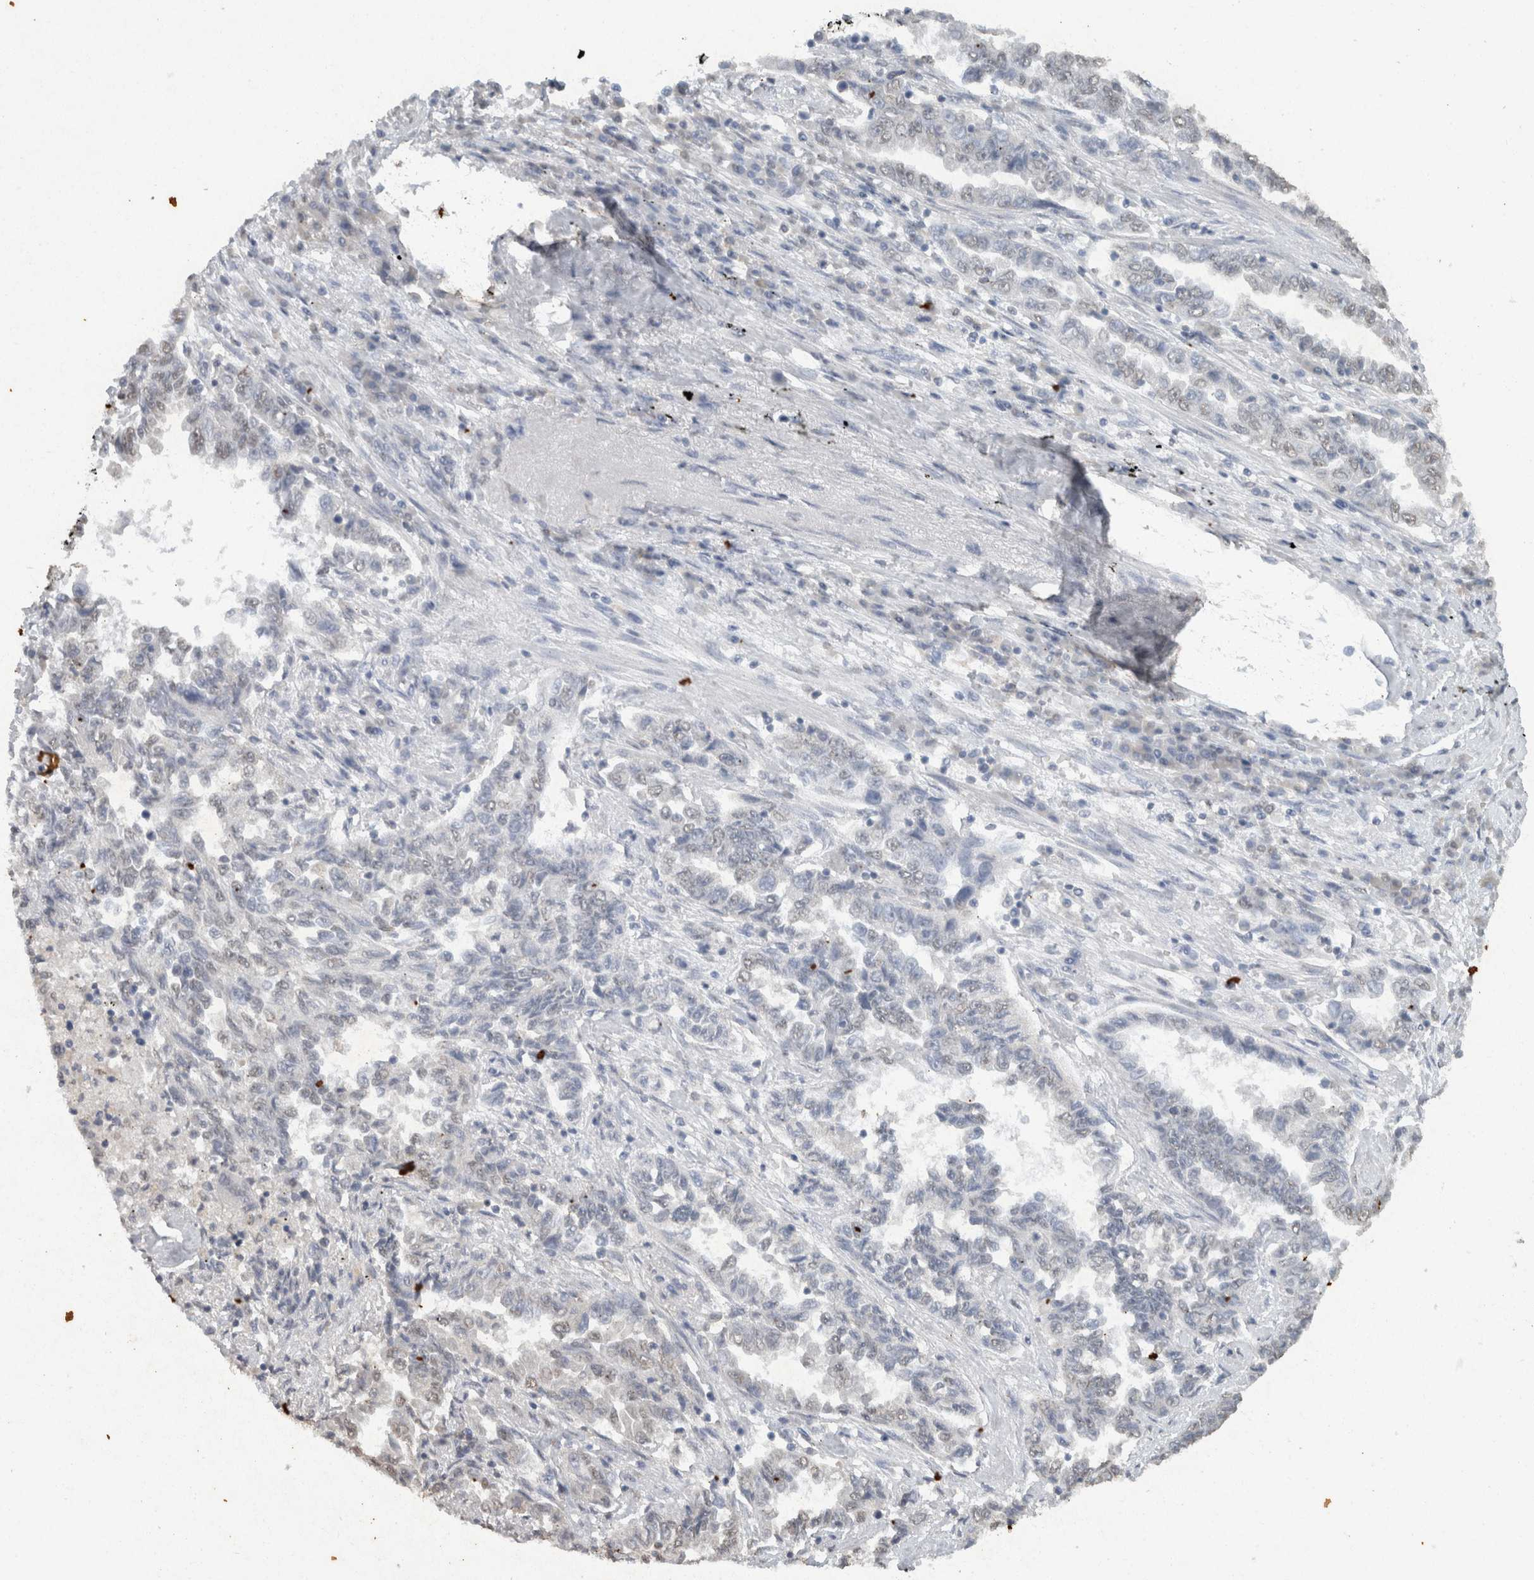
{"staining": {"intensity": "negative", "quantity": "none", "location": "none"}, "tissue": "lung cancer", "cell_type": "Tumor cells", "image_type": "cancer", "snomed": [{"axis": "morphology", "description": "Adenocarcinoma, NOS"}, {"axis": "topography", "description": "Lung"}], "caption": "IHC photomicrograph of neoplastic tissue: human lung cancer (adenocarcinoma) stained with DAB (3,3'-diaminobenzidine) shows no significant protein positivity in tumor cells.", "gene": "HAND2", "patient": {"sex": "female", "age": 51}}